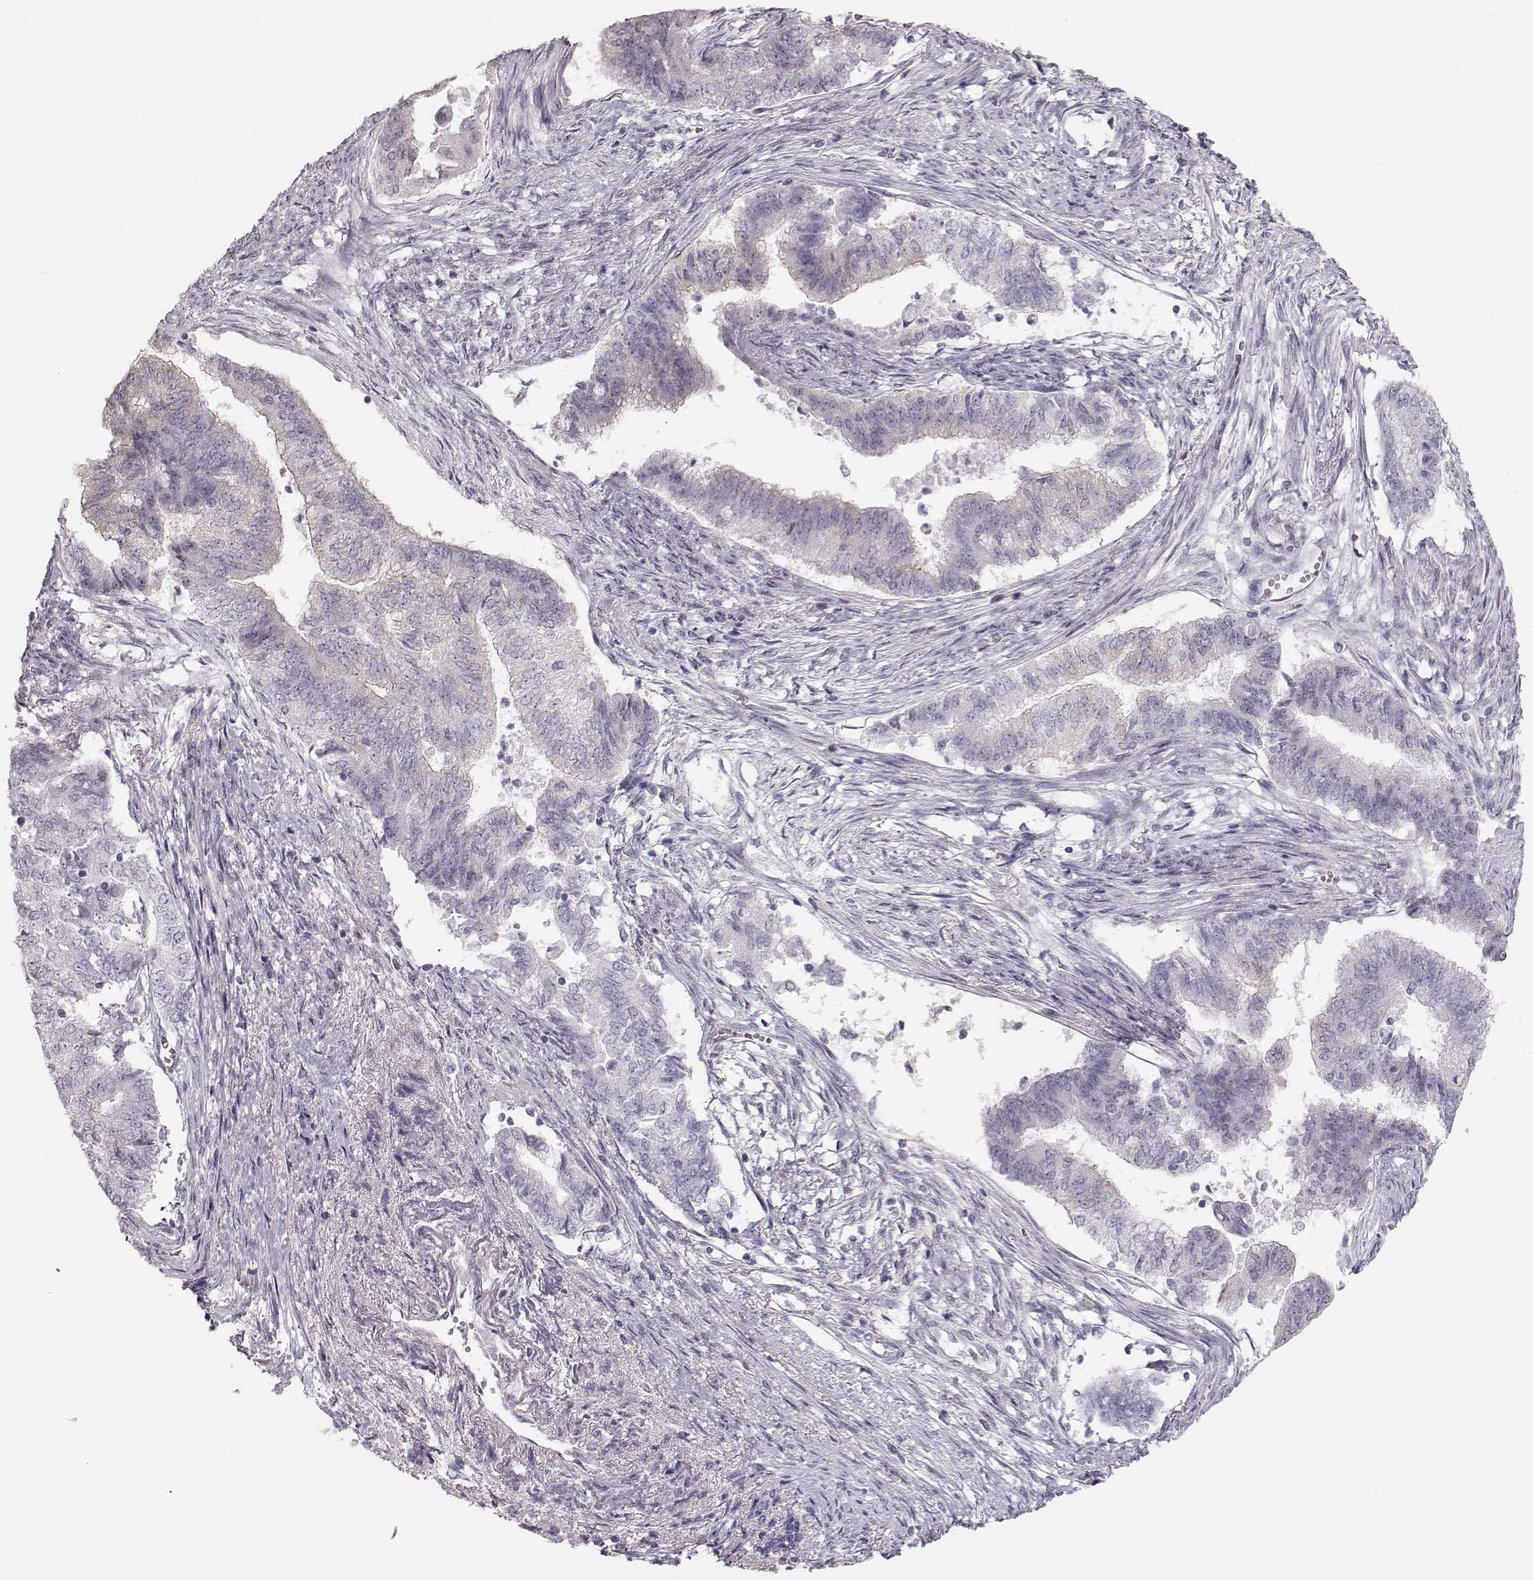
{"staining": {"intensity": "negative", "quantity": "none", "location": "none"}, "tissue": "endometrial cancer", "cell_type": "Tumor cells", "image_type": "cancer", "snomed": [{"axis": "morphology", "description": "Adenocarcinoma, NOS"}, {"axis": "topography", "description": "Endometrium"}], "caption": "Histopathology image shows no significant protein staining in tumor cells of endometrial adenocarcinoma.", "gene": "FAM205A", "patient": {"sex": "female", "age": 65}}